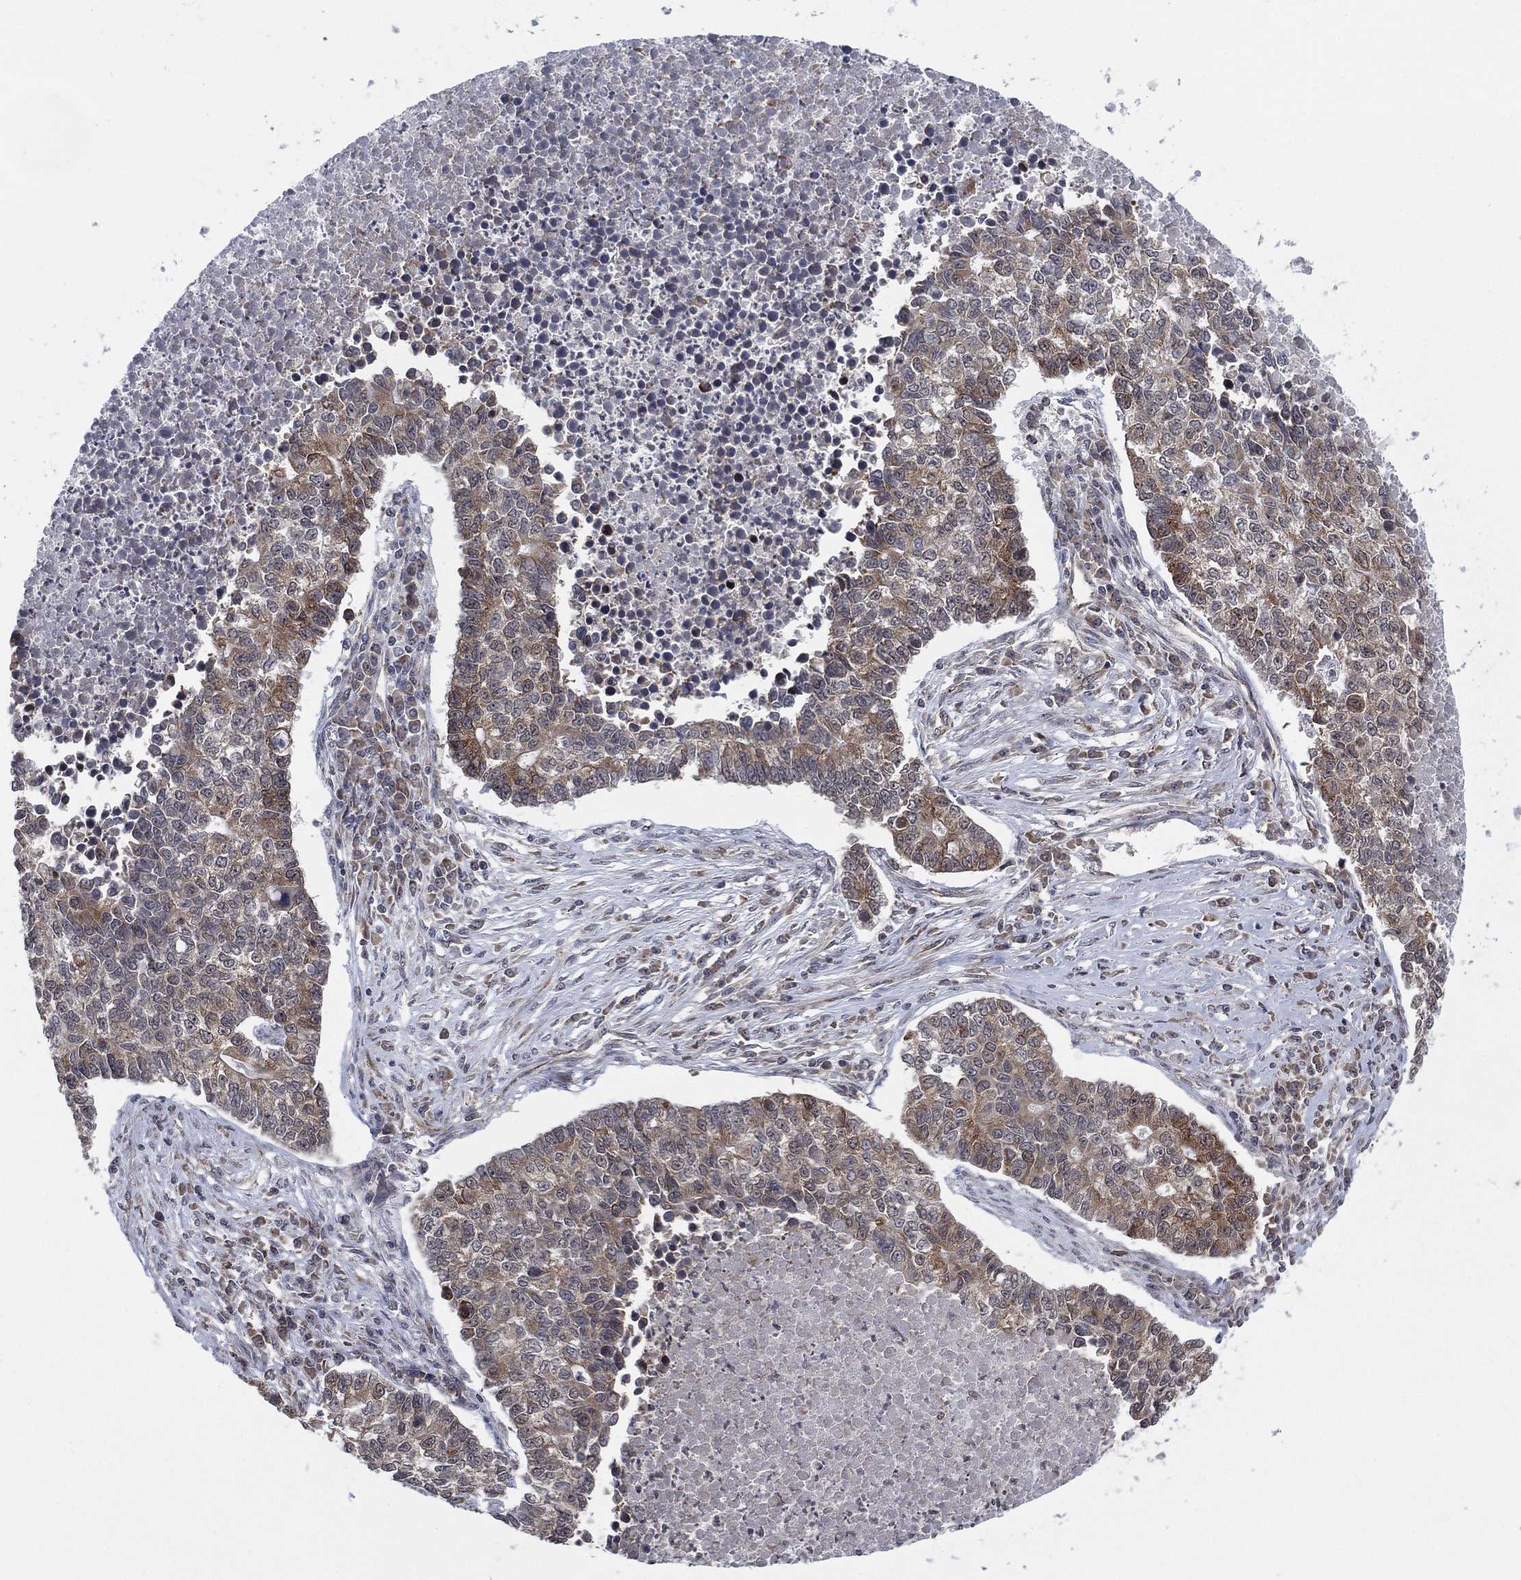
{"staining": {"intensity": "weak", "quantity": "25%-75%", "location": "cytoplasmic/membranous"}, "tissue": "lung cancer", "cell_type": "Tumor cells", "image_type": "cancer", "snomed": [{"axis": "morphology", "description": "Adenocarcinoma, NOS"}, {"axis": "topography", "description": "Lung"}], "caption": "Lung adenocarcinoma stained with DAB (3,3'-diaminobenzidine) immunohistochemistry (IHC) displays low levels of weak cytoplasmic/membranous positivity in about 25%-75% of tumor cells.", "gene": "TMCO1", "patient": {"sex": "male", "age": 57}}